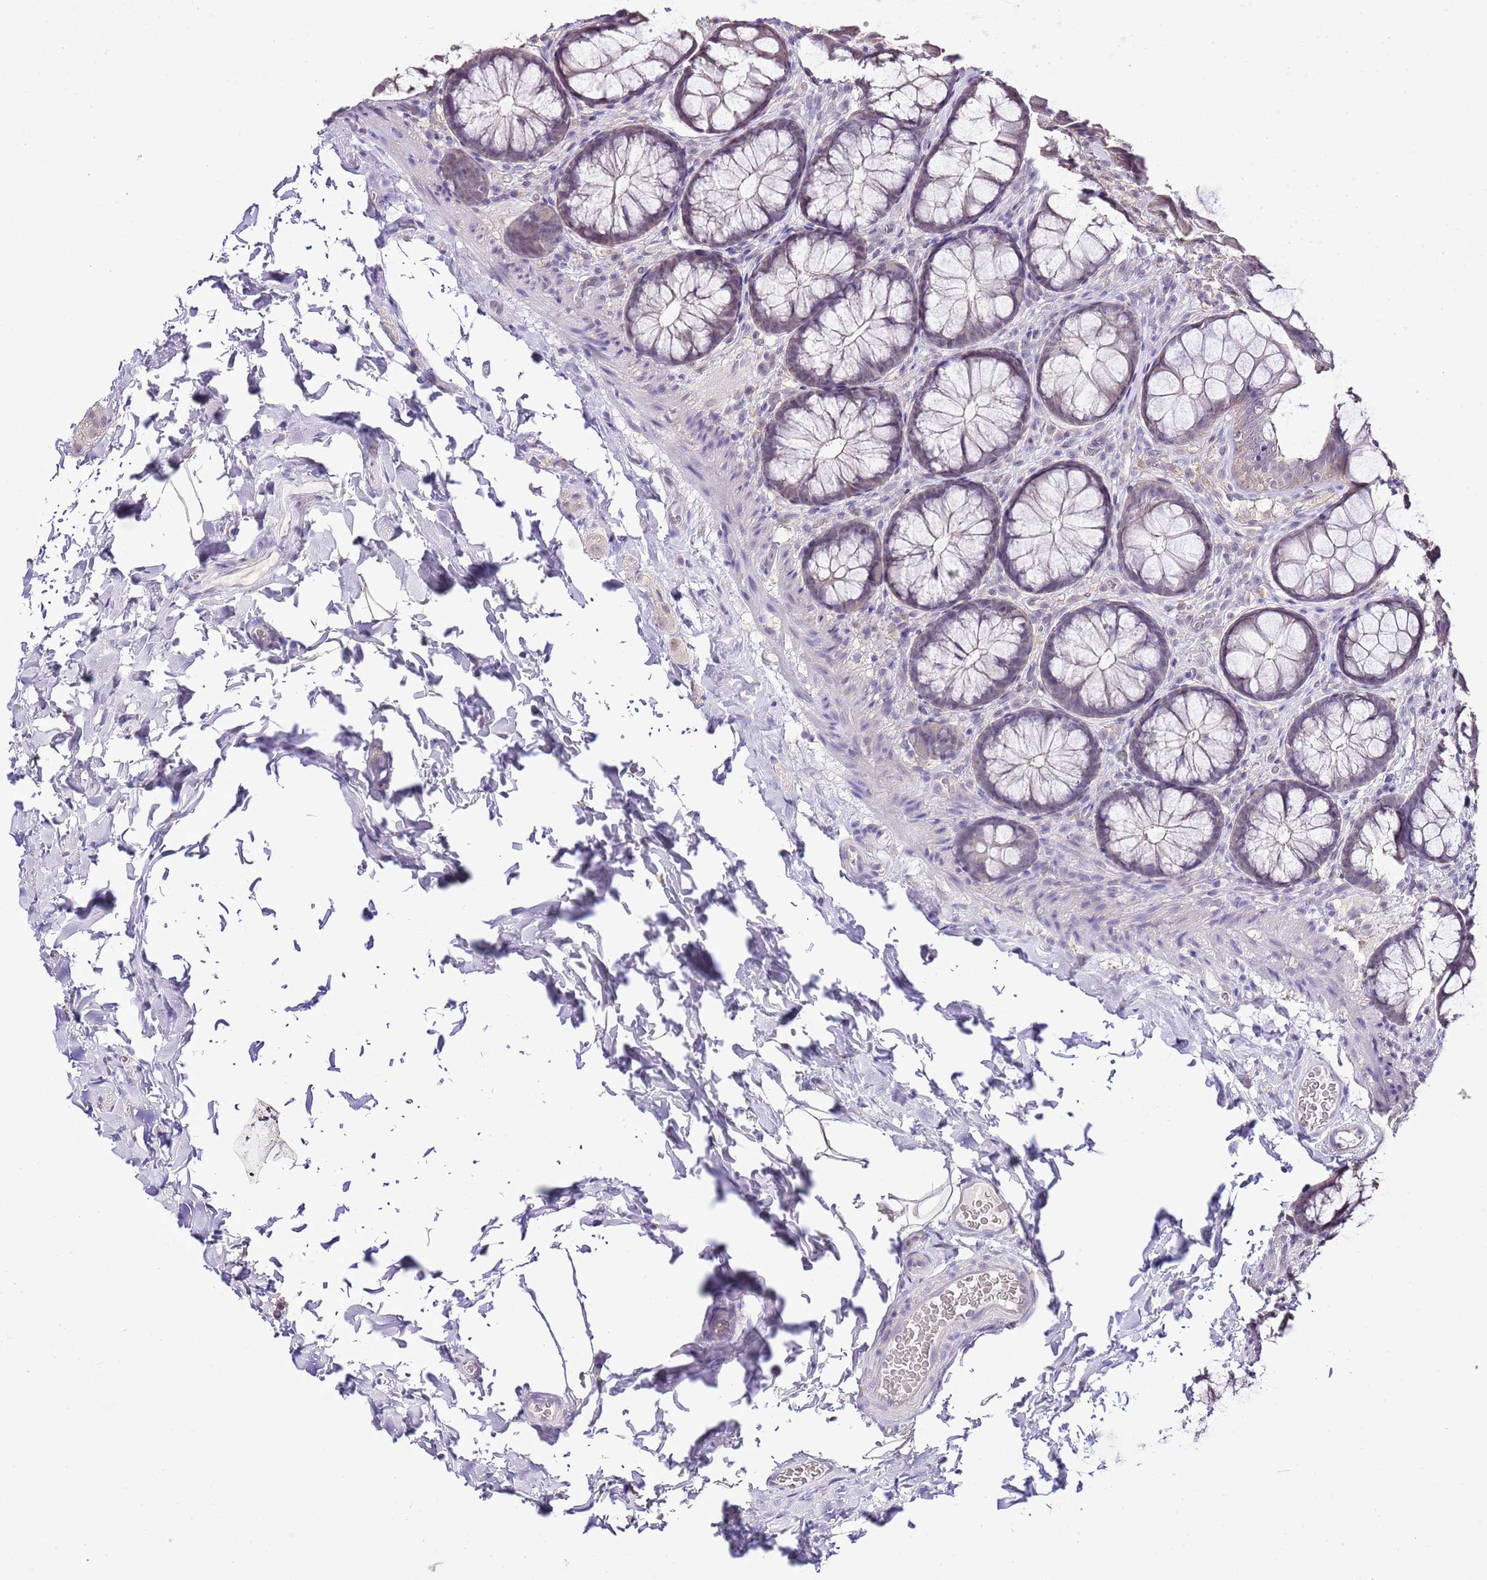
{"staining": {"intensity": "negative", "quantity": "none", "location": "none"}, "tissue": "colon", "cell_type": "Endothelial cells", "image_type": "normal", "snomed": [{"axis": "morphology", "description": "Normal tissue, NOS"}, {"axis": "topography", "description": "Colon"}], "caption": "The IHC histopathology image has no significant expression in endothelial cells of colon. The staining was performed using DAB (3,3'-diaminobenzidine) to visualize the protein expression in brown, while the nuclei were stained in blue with hematoxylin (Magnification: 20x).", "gene": "IZUMO4", "patient": {"sex": "male", "age": 46}}